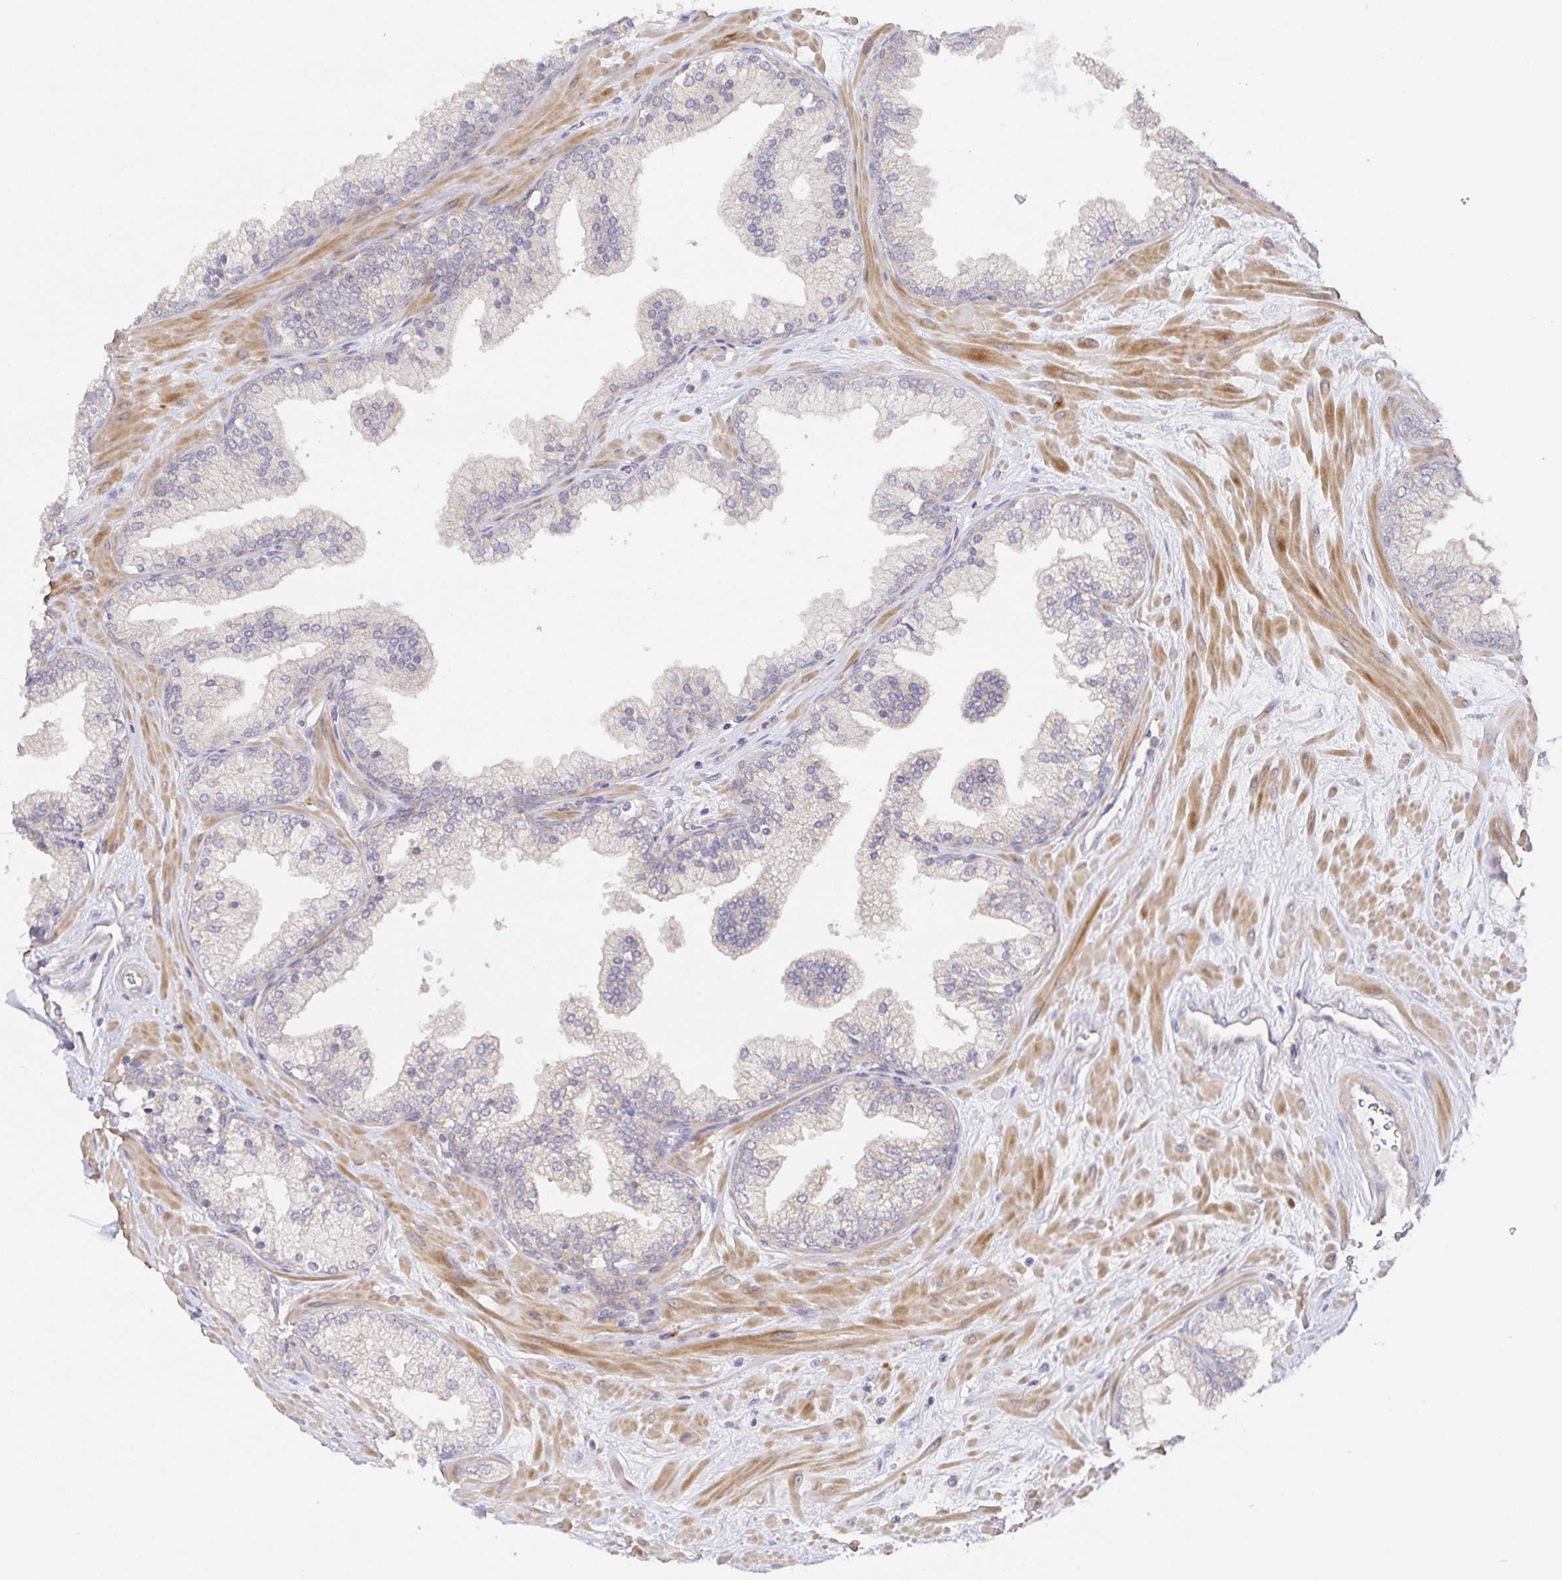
{"staining": {"intensity": "weak", "quantity": "<25%", "location": "cytoplasmic/membranous"}, "tissue": "prostate", "cell_type": "Glandular cells", "image_type": "normal", "snomed": [{"axis": "morphology", "description": "Normal tissue, NOS"}, {"axis": "topography", "description": "Prostate"}, {"axis": "topography", "description": "Peripheral nerve tissue"}], "caption": "This histopathology image is of unremarkable prostate stained with immunohistochemistry (IHC) to label a protein in brown with the nuclei are counter-stained blue. There is no staining in glandular cells. Brightfield microscopy of IHC stained with DAB (brown) and hematoxylin (blue), captured at high magnification.", "gene": "ZDHHC11B", "patient": {"sex": "male", "age": 61}}